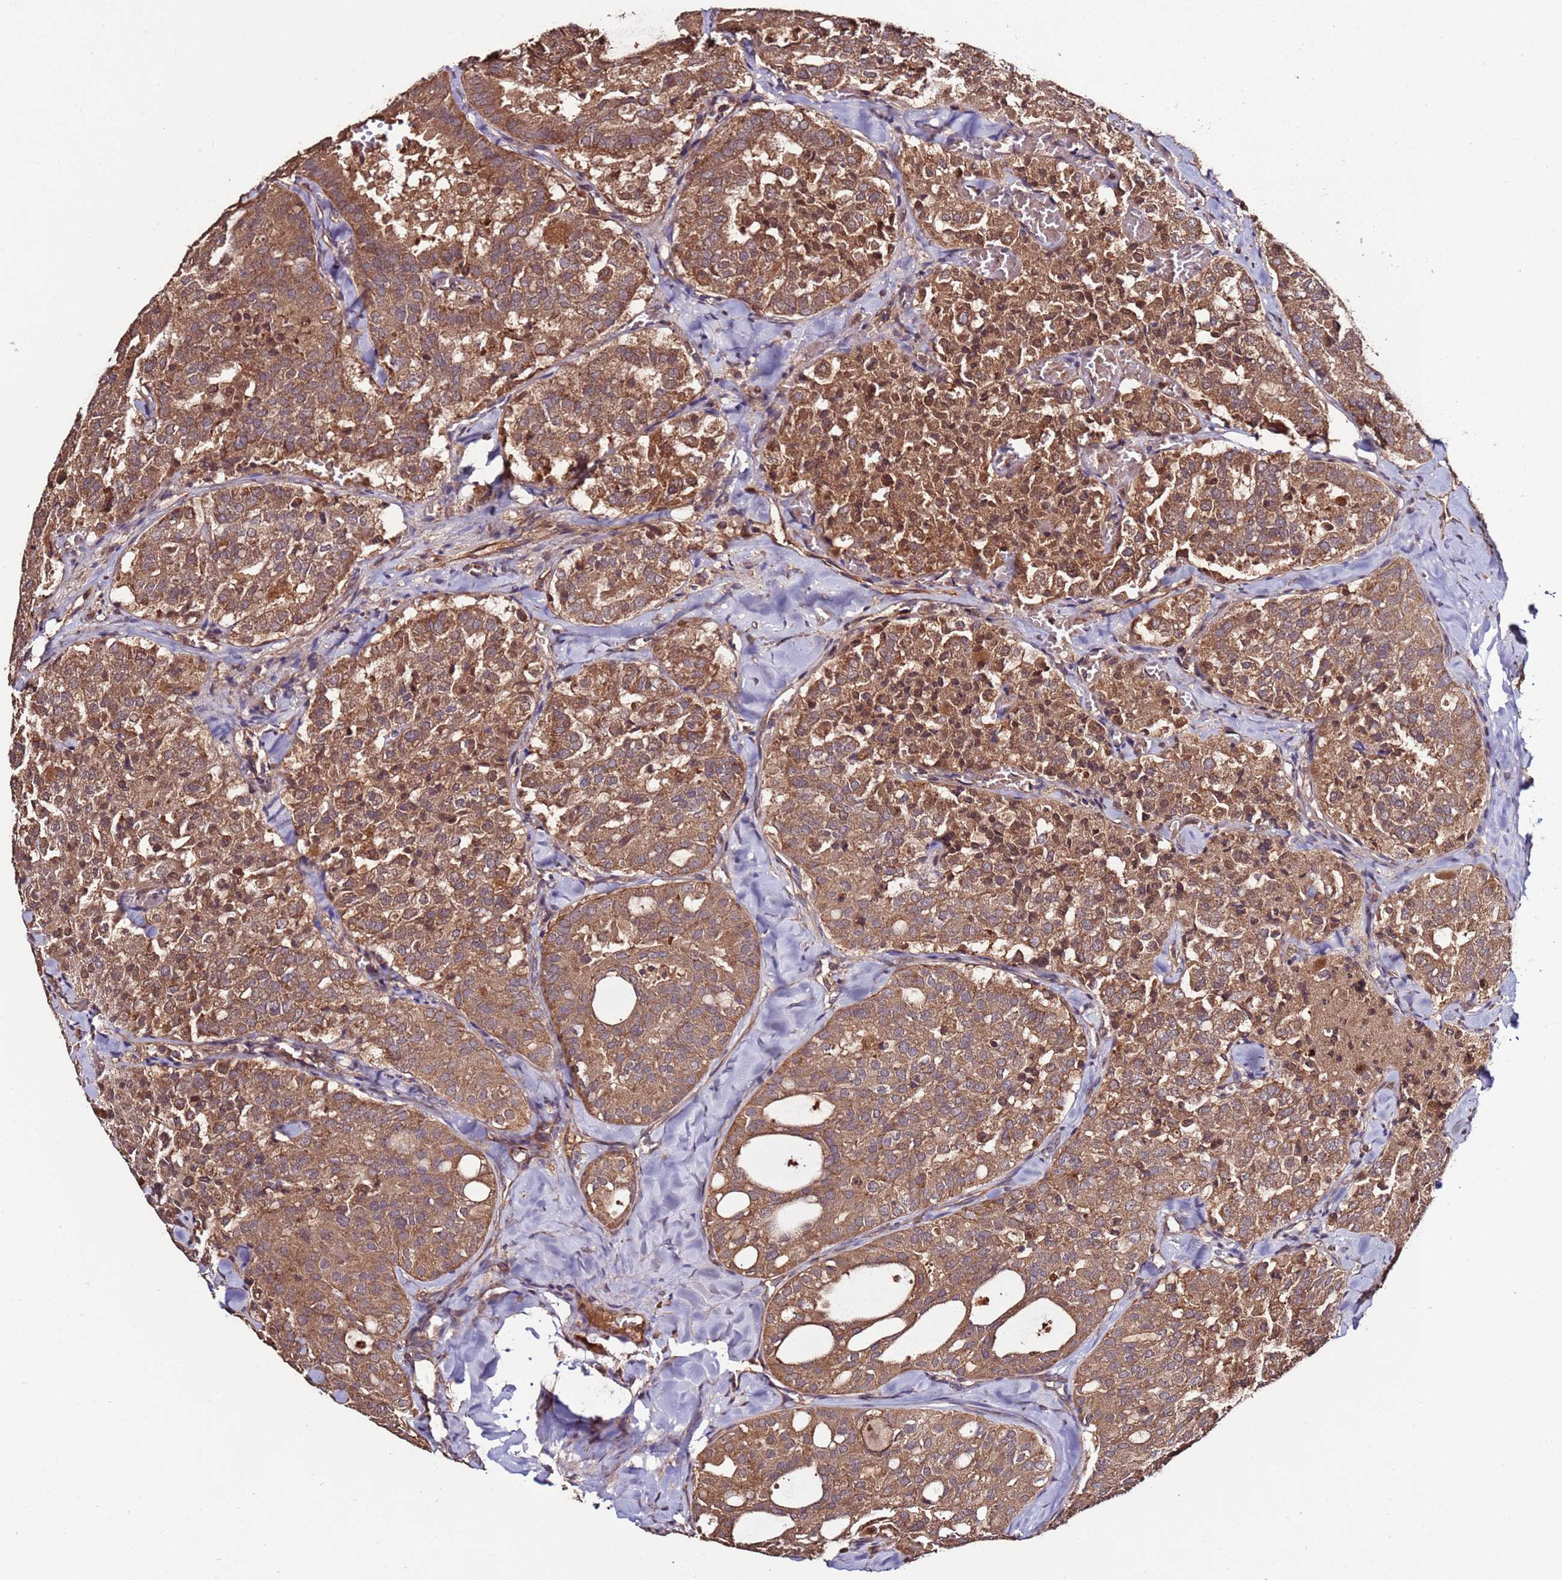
{"staining": {"intensity": "moderate", "quantity": ">75%", "location": "cytoplasmic/membranous"}, "tissue": "thyroid cancer", "cell_type": "Tumor cells", "image_type": "cancer", "snomed": [{"axis": "morphology", "description": "Follicular adenoma carcinoma, NOS"}, {"axis": "topography", "description": "Thyroid gland"}], "caption": "There is medium levels of moderate cytoplasmic/membranous staining in tumor cells of thyroid cancer, as demonstrated by immunohistochemical staining (brown color).", "gene": "RPS15A", "patient": {"sex": "male", "age": 75}}